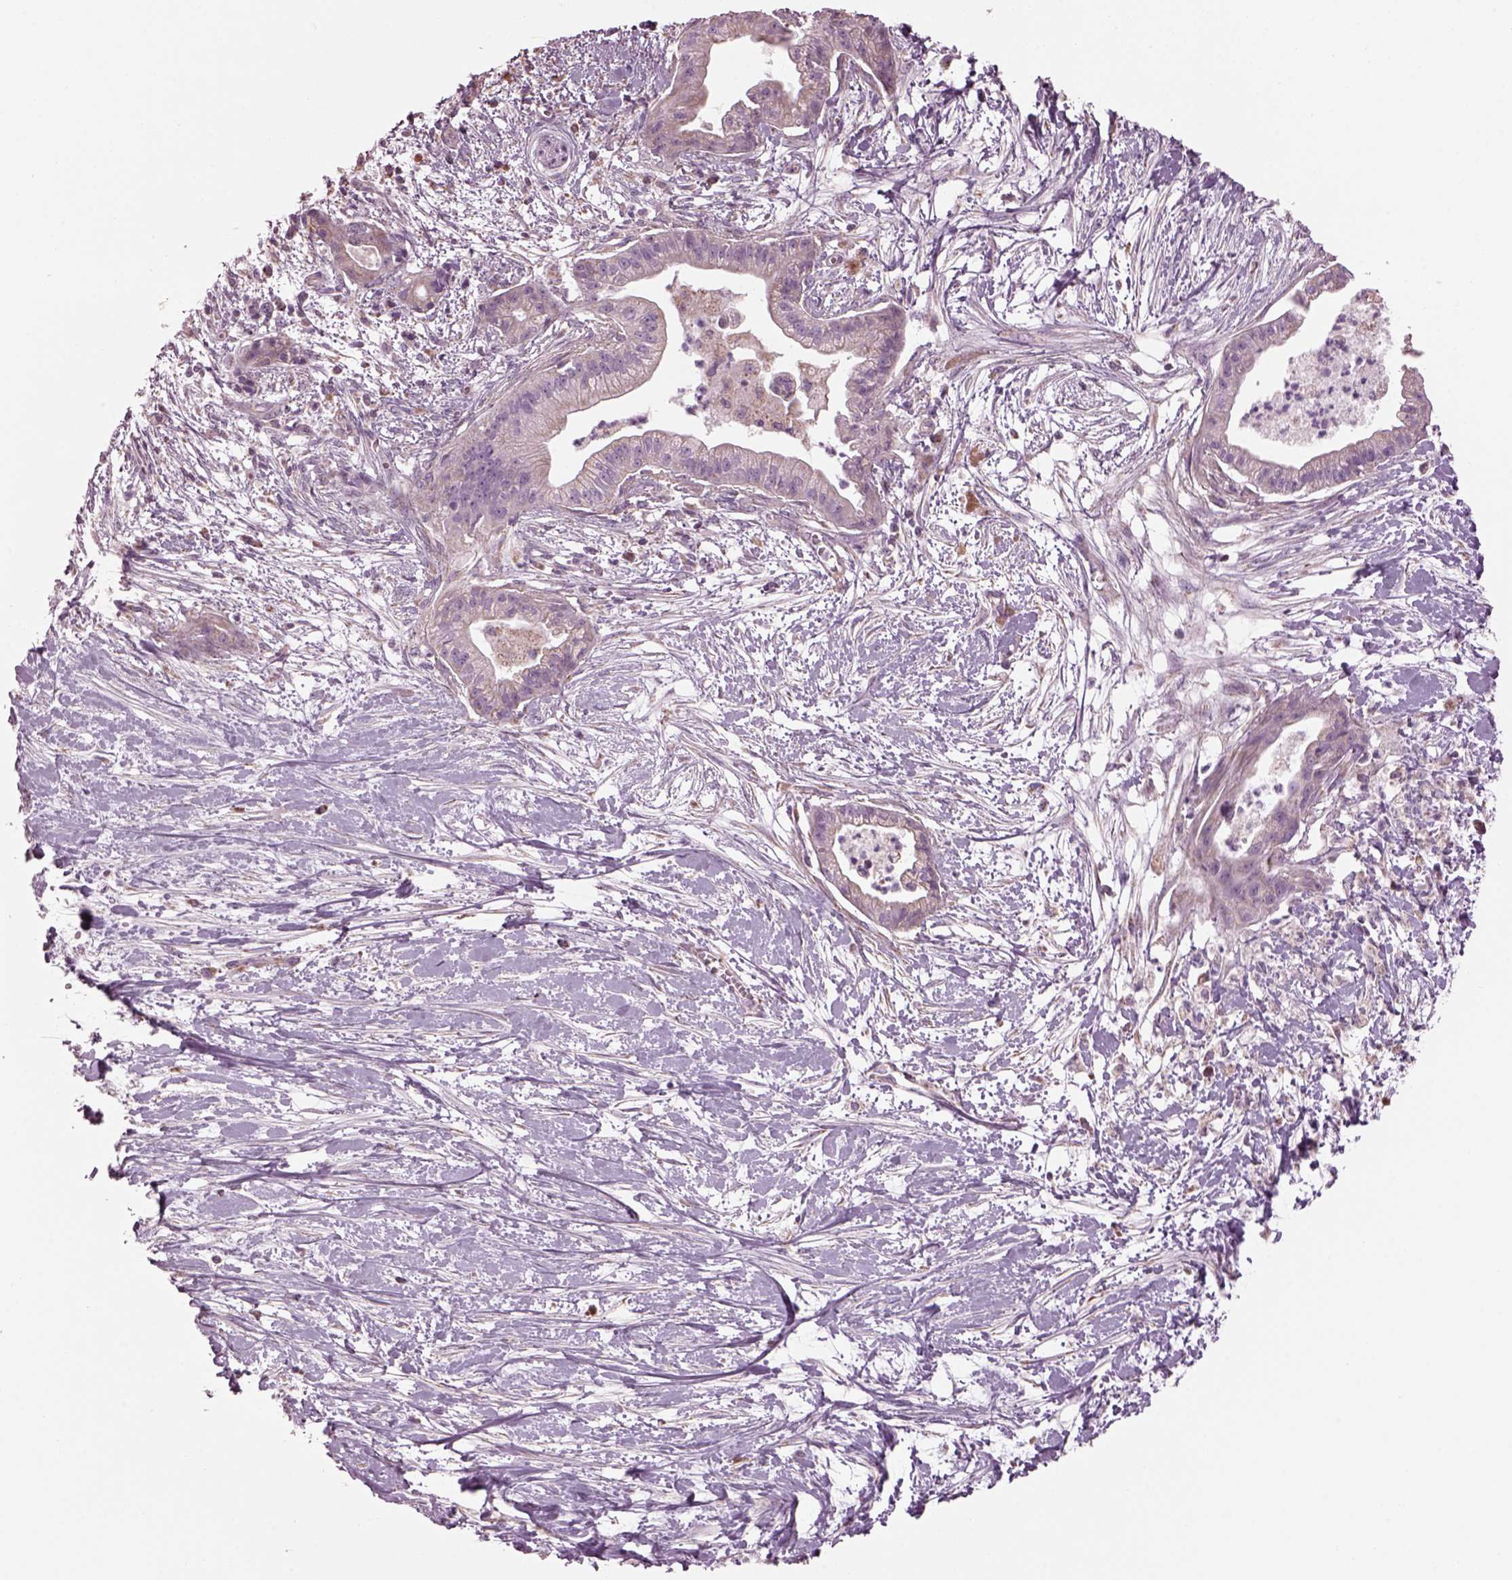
{"staining": {"intensity": "negative", "quantity": "none", "location": "none"}, "tissue": "pancreatic cancer", "cell_type": "Tumor cells", "image_type": "cancer", "snomed": [{"axis": "morphology", "description": "Normal tissue, NOS"}, {"axis": "morphology", "description": "Adenocarcinoma, NOS"}, {"axis": "topography", "description": "Lymph node"}, {"axis": "topography", "description": "Pancreas"}], "caption": "Immunohistochemistry histopathology image of adenocarcinoma (pancreatic) stained for a protein (brown), which reveals no positivity in tumor cells.", "gene": "SPATA7", "patient": {"sex": "female", "age": 58}}